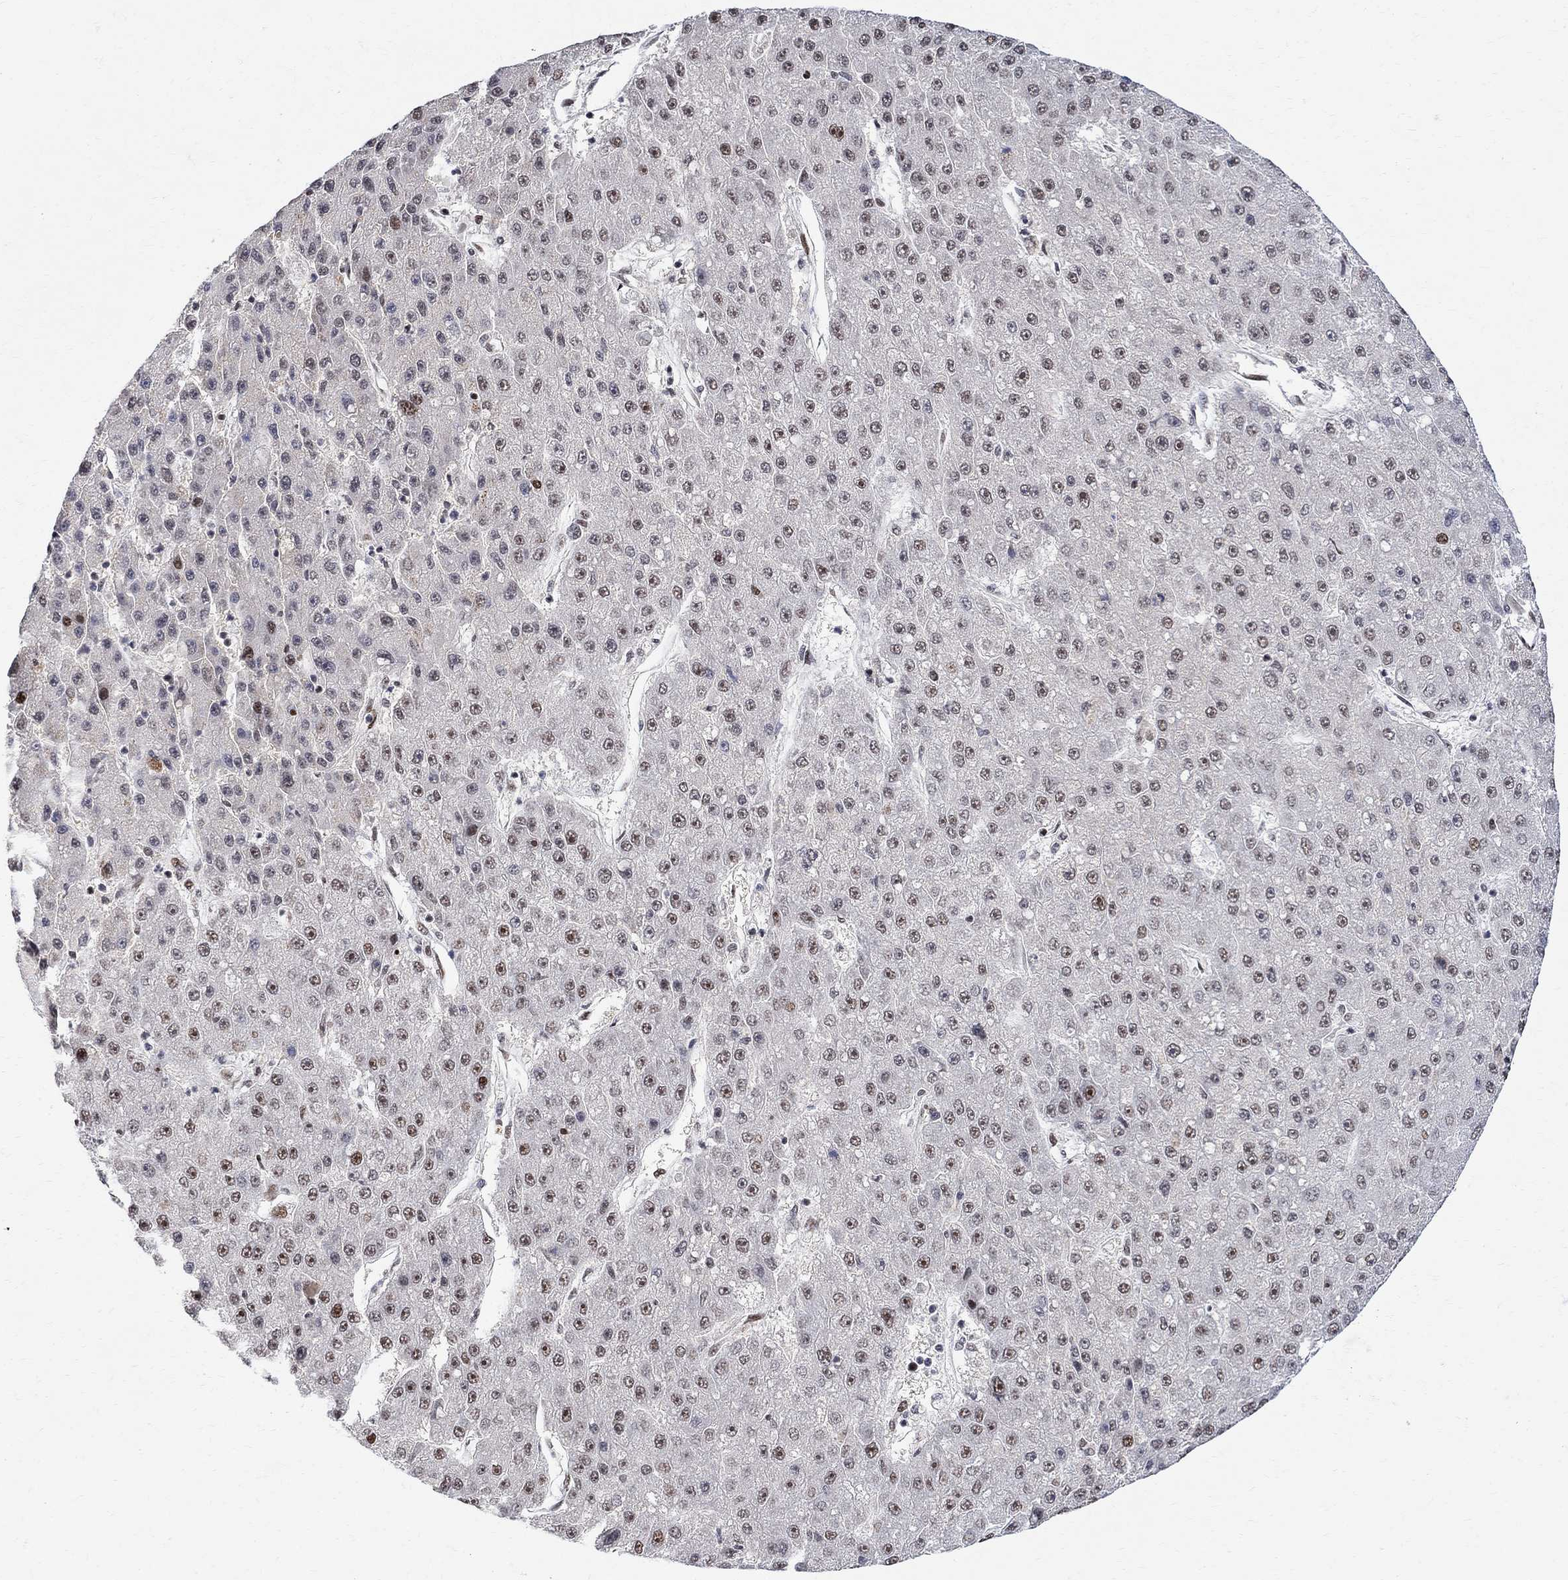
{"staining": {"intensity": "strong", "quantity": "<25%", "location": "nuclear"}, "tissue": "liver cancer", "cell_type": "Tumor cells", "image_type": "cancer", "snomed": [{"axis": "morphology", "description": "Carcinoma, Hepatocellular, NOS"}, {"axis": "topography", "description": "Liver"}], "caption": "An immunohistochemistry (IHC) photomicrograph of neoplastic tissue is shown. Protein staining in brown highlights strong nuclear positivity in liver cancer (hepatocellular carcinoma) within tumor cells.", "gene": "E4F1", "patient": {"sex": "male", "age": 67}}